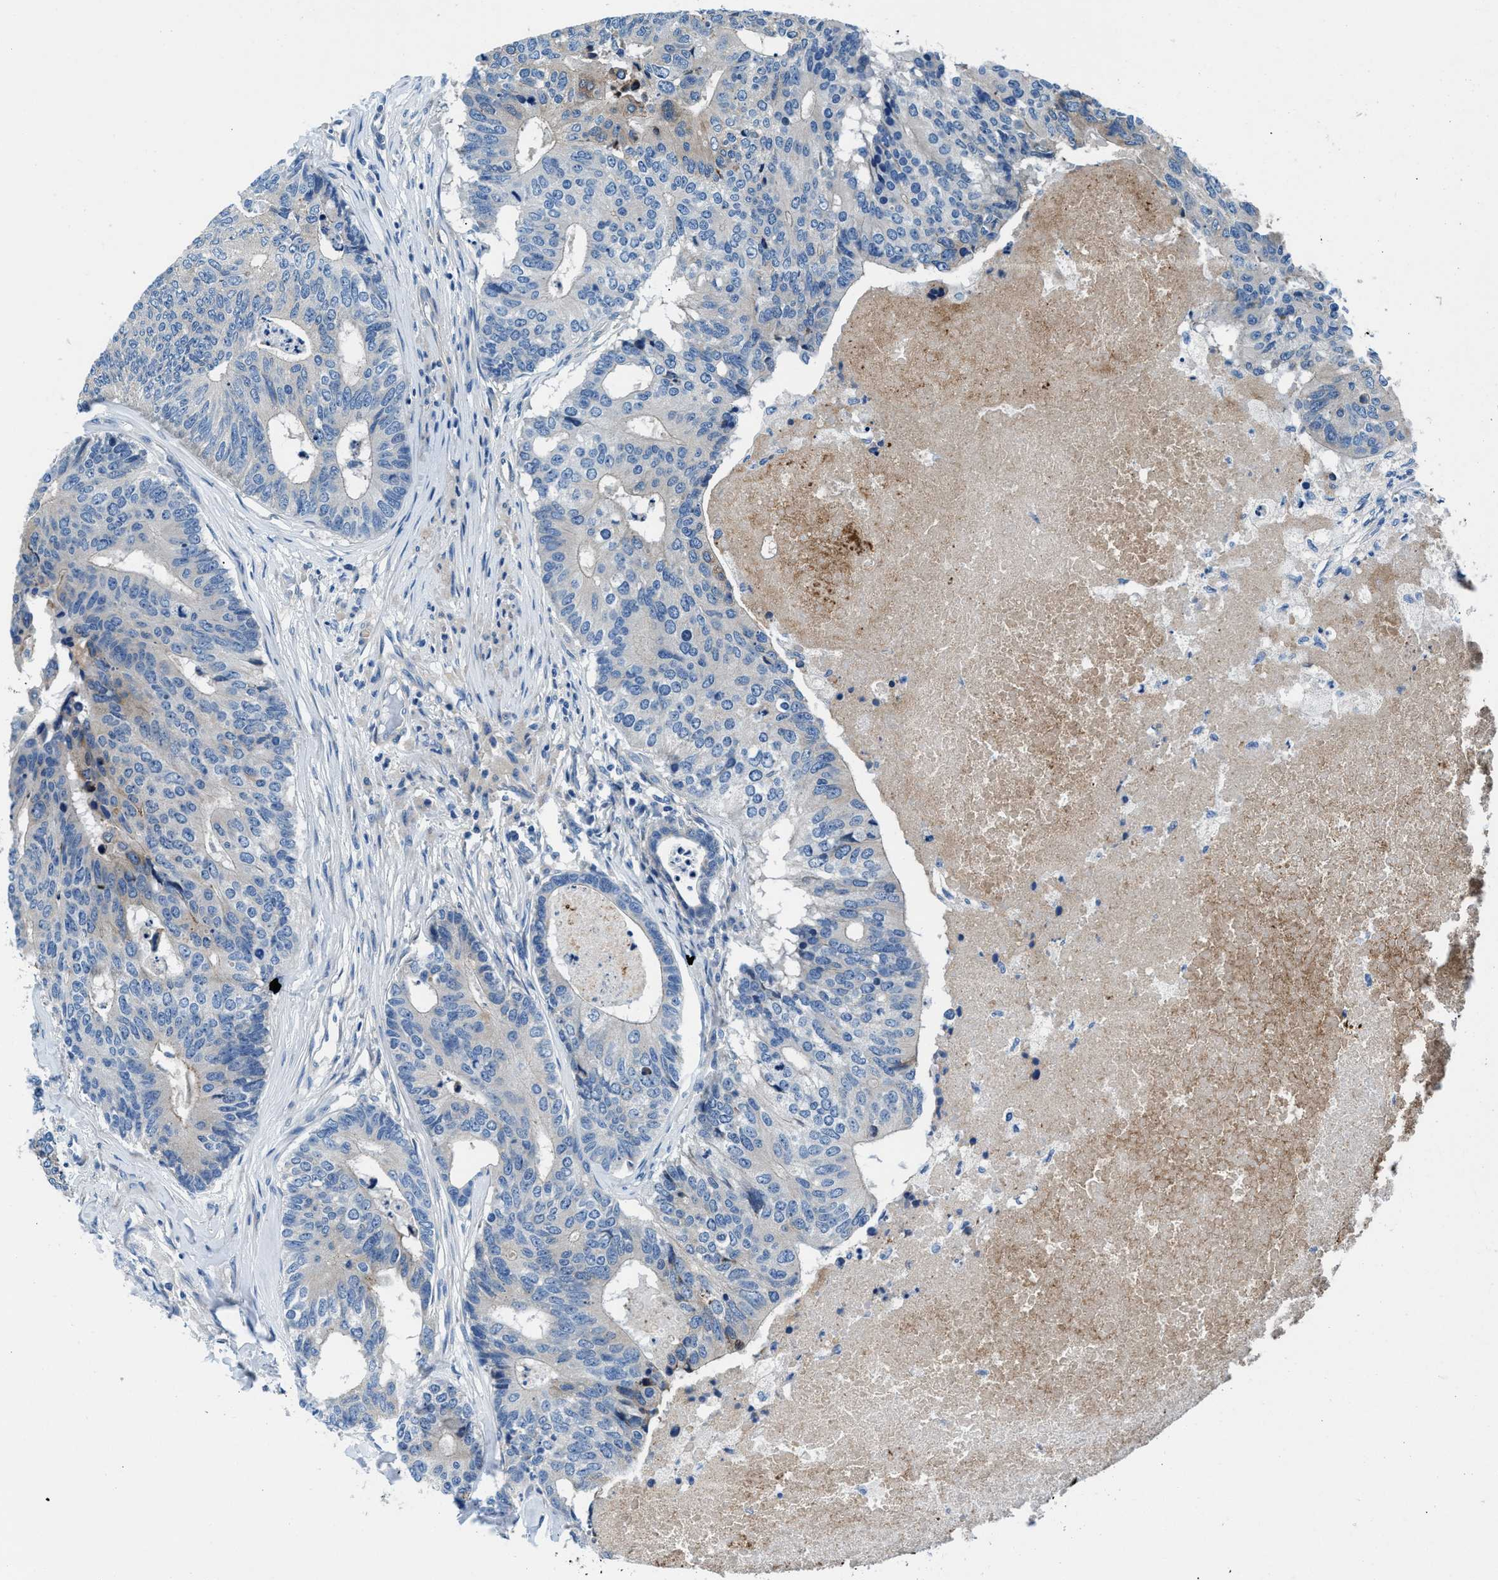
{"staining": {"intensity": "negative", "quantity": "none", "location": "none"}, "tissue": "colorectal cancer", "cell_type": "Tumor cells", "image_type": "cancer", "snomed": [{"axis": "morphology", "description": "Adenocarcinoma, NOS"}, {"axis": "topography", "description": "Colon"}], "caption": "This is an IHC histopathology image of colorectal adenocarcinoma. There is no positivity in tumor cells.", "gene": "CDRT4", "patient": {"sex": "female", "age": 67}}